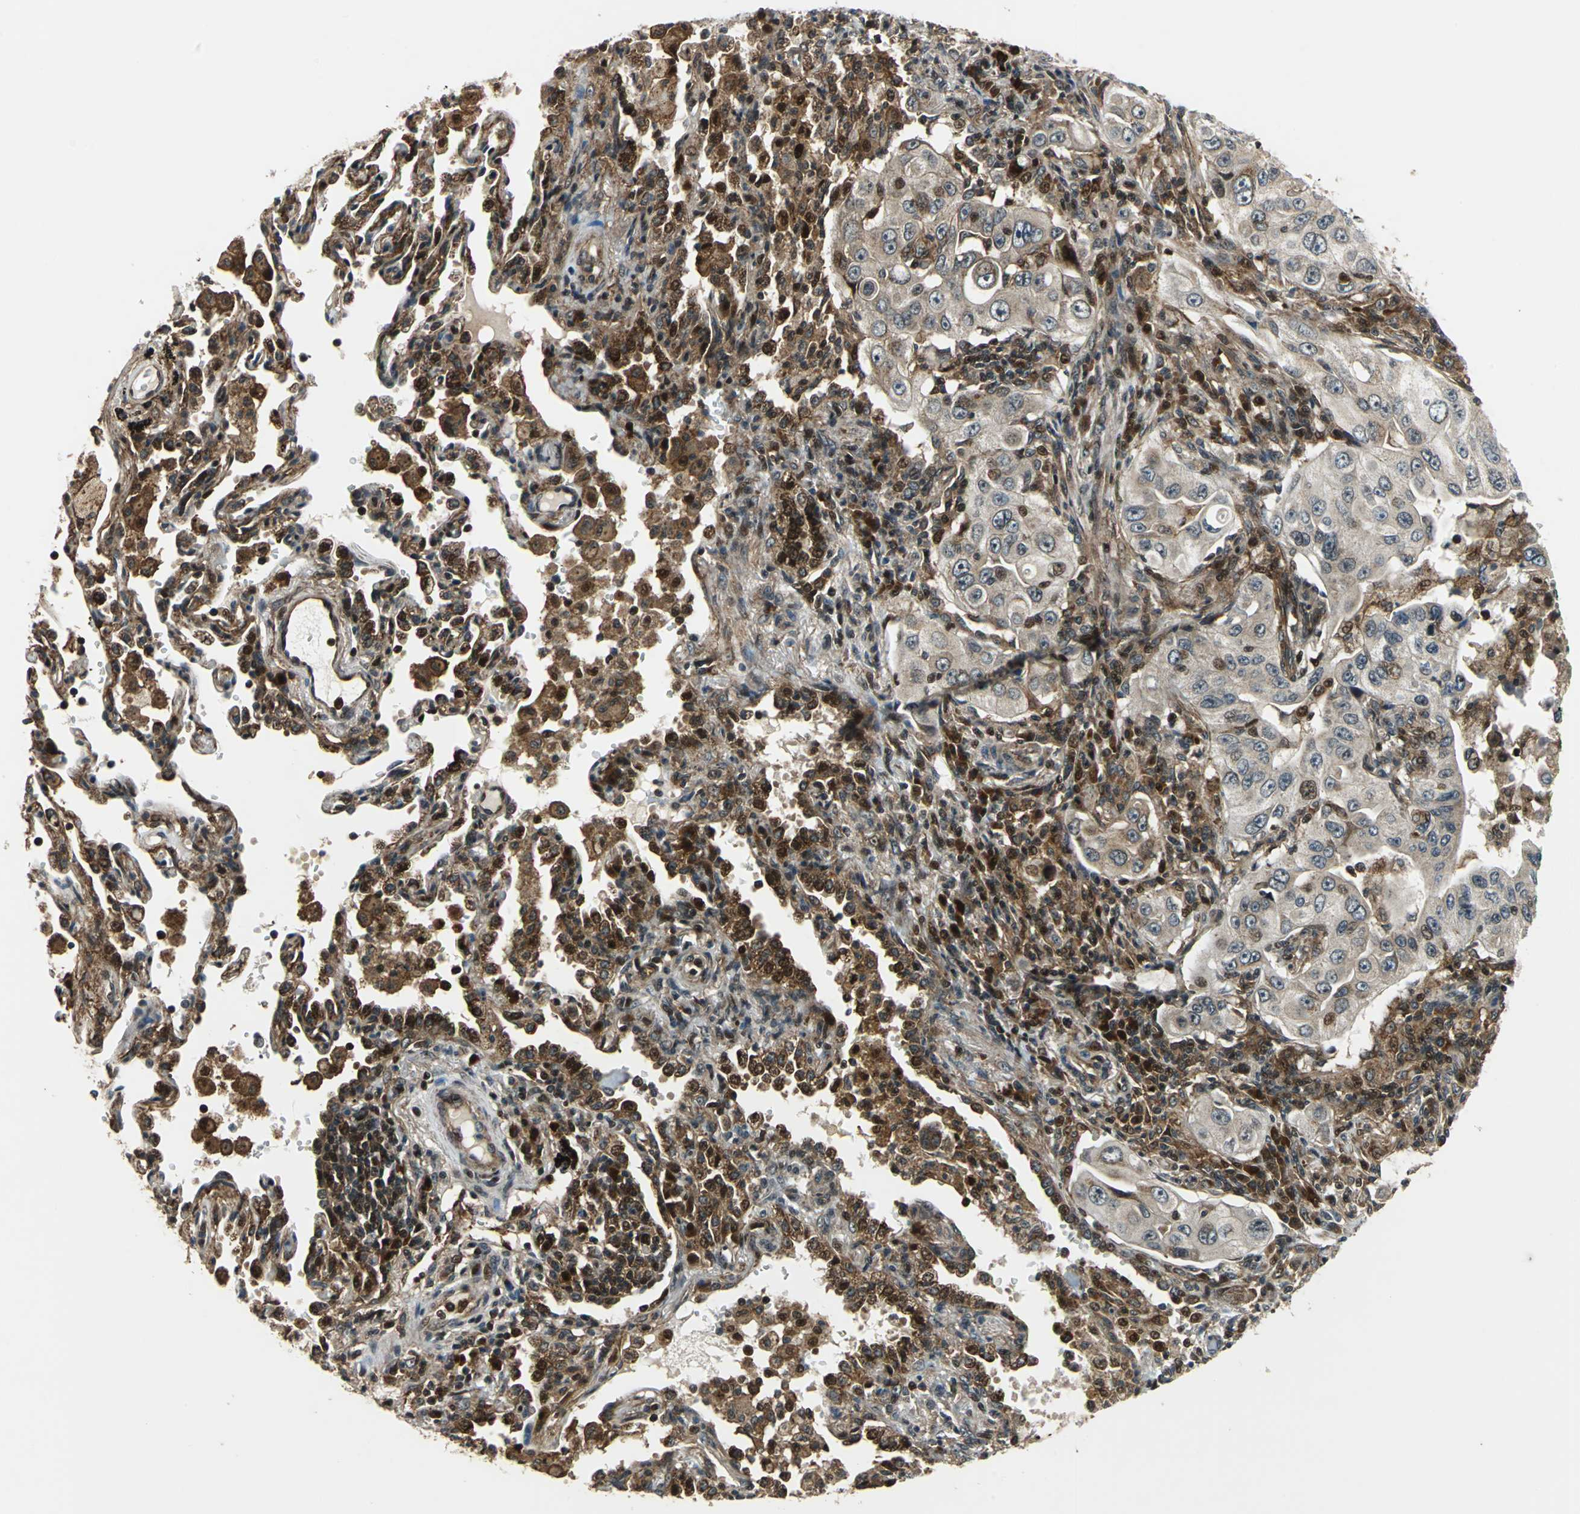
{"staining": {"intensity": "weak", "quantity": ">75%", "location": "cytoplasmic/membranous"}, "tissue": "lung cancer", "cell_type": "Tumor cells", "image_type": "cancer", "snomed": [{"axis": "morphology", "description": "Adenocarcinoma, NOS"}, {"axis": "topography", "description": "Lung"}], "caption": "Brown immunohistochemical staining in human lung cancer reveals weak cytoplasmic/membranous staining in about >75% of tumor cells.", "gene": "AATF", "patient": {"sex": "male", "age": 84}}